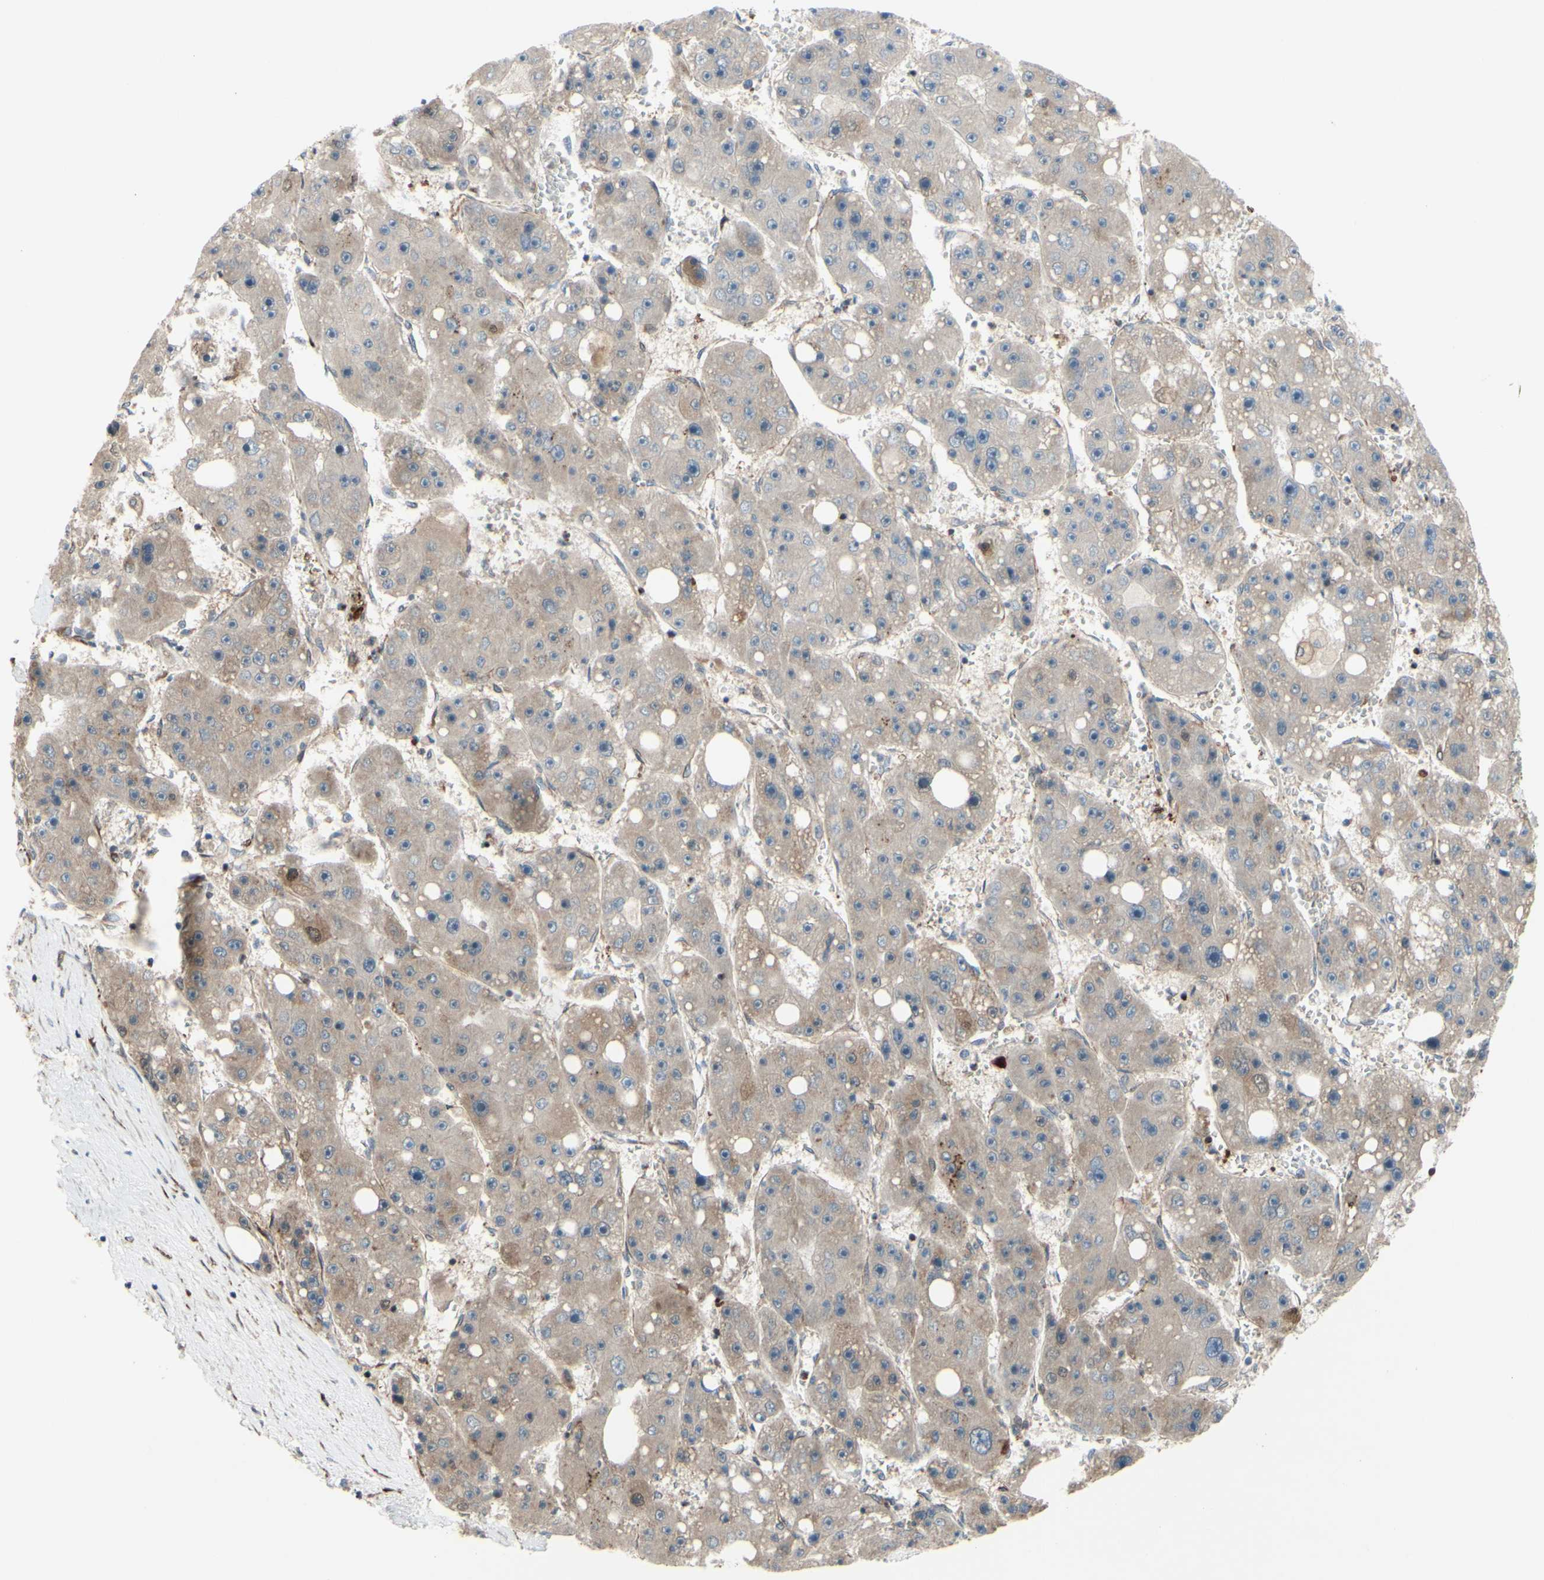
{"staining": {"intensity": "weak", "quantity": ">75%", "location": "cytoplasmic/membranous"}, "tissue": "liver cancer", "cell_type": "Tumor cells", "image_type": "cancer", "snomed": [{"axis": "morphology", "description": "Carcinoma, Hepatocellular, NOS"}, {"axis": "topography", "description": "Liver"}], "caption": "An immunohistochemistry (IHC) photomicrograph of neoplastic tissue is shown. Protein staining in brown shows weak cytoplasmic/membranous positivity in liver cancer (hepatocellular carcinoma) within tumor cells.", "gene": "PRAF2", "patient": {"sex": "female", "age": 61}}